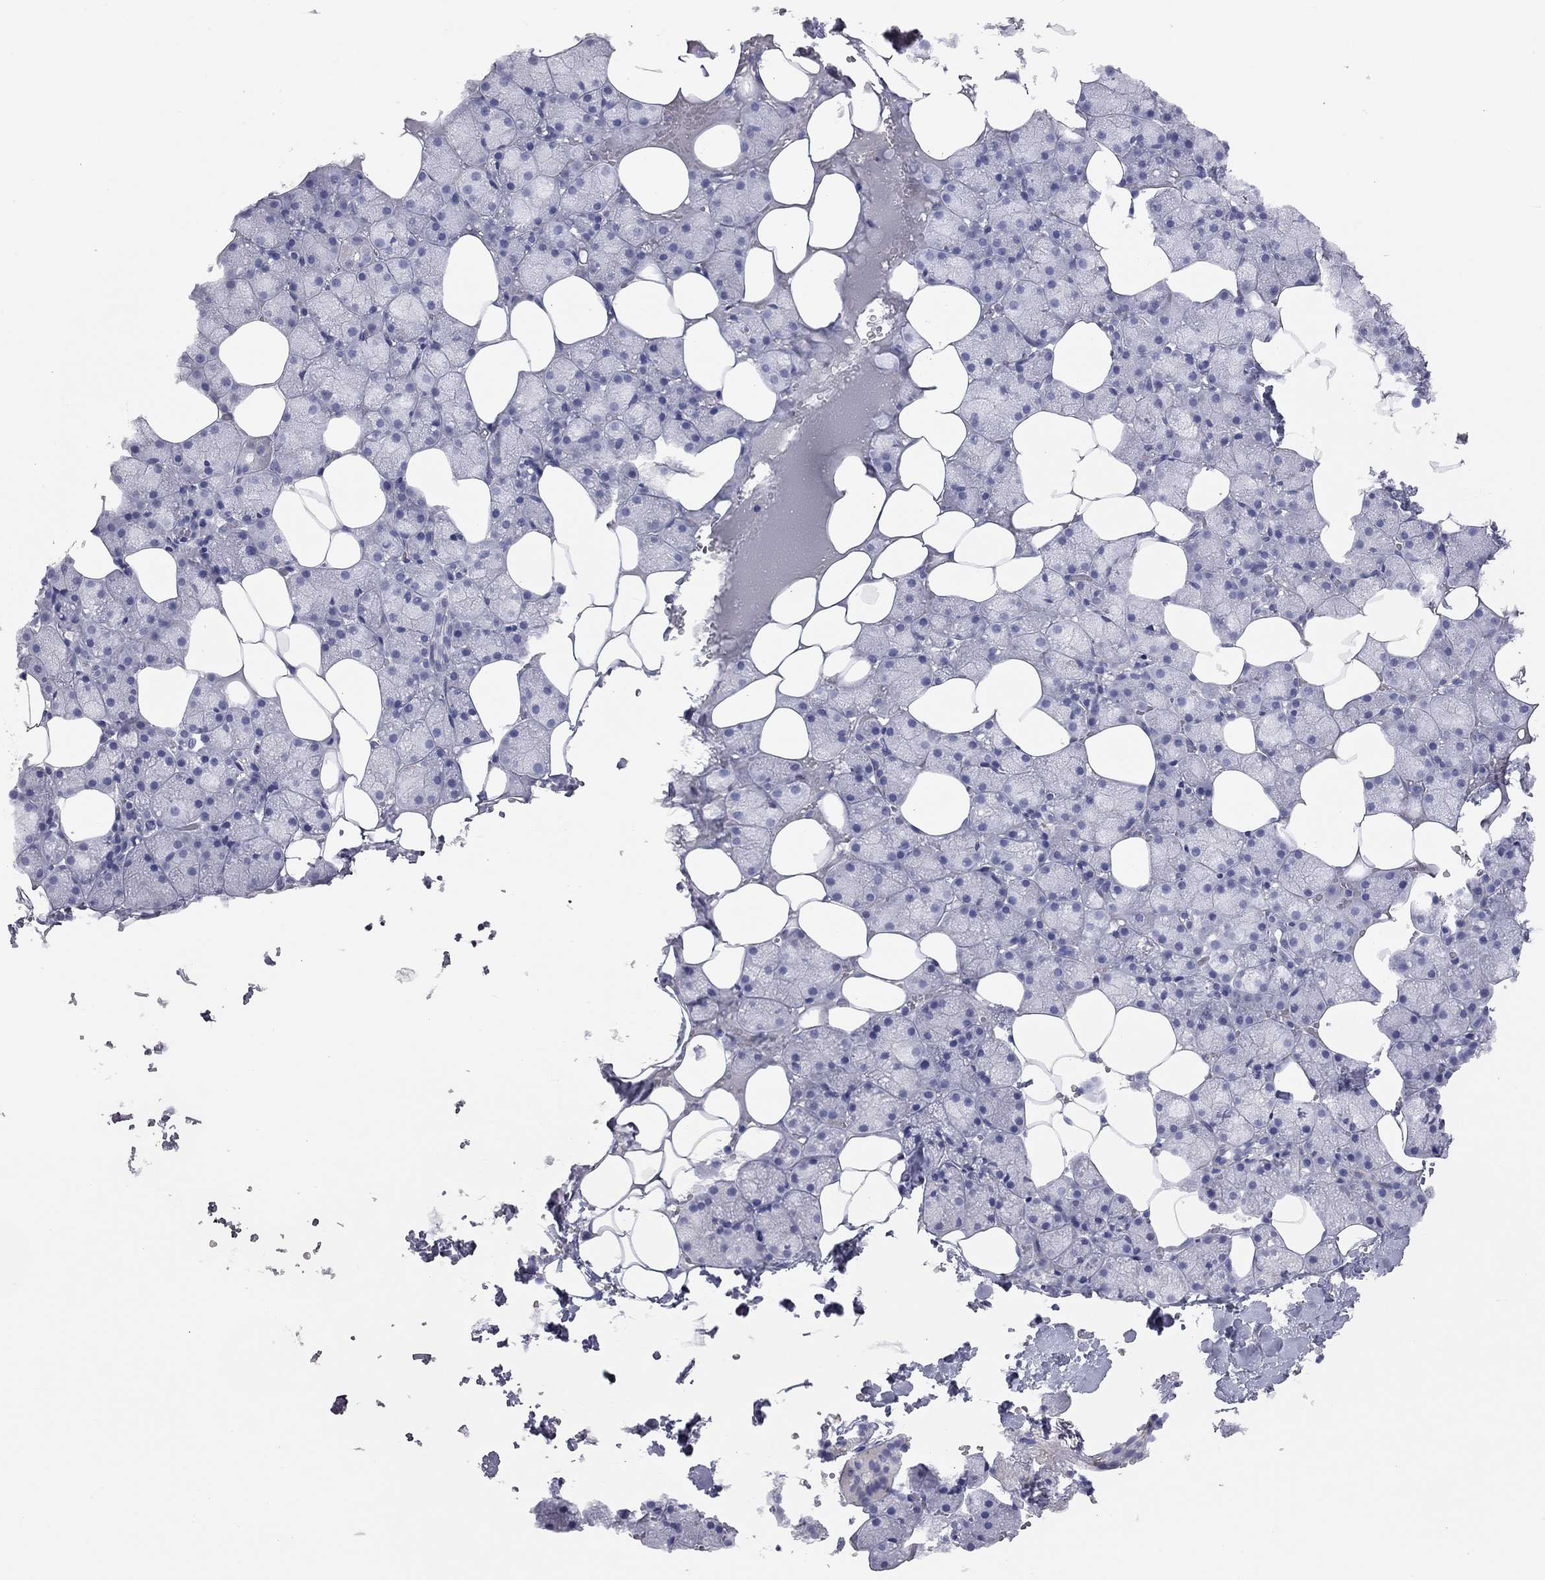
{"staining": {"intensity": "negative", "quantity": "none", "location": "none"}, "tissue": "salivary gland", "cell_type": "Glandular cells", "image_type": "normal", "snomed": [{"axis": "morphology", "description": "Normal tissue, NOS"}, {"axis": "topography", "description": "Salivary gland"}], "caption": "Glandular cells show no significant protein positivity in unremarkable salivary gland.", "gene": "ADCYAP1", "patient": {"sex": "male", "age": 38}}